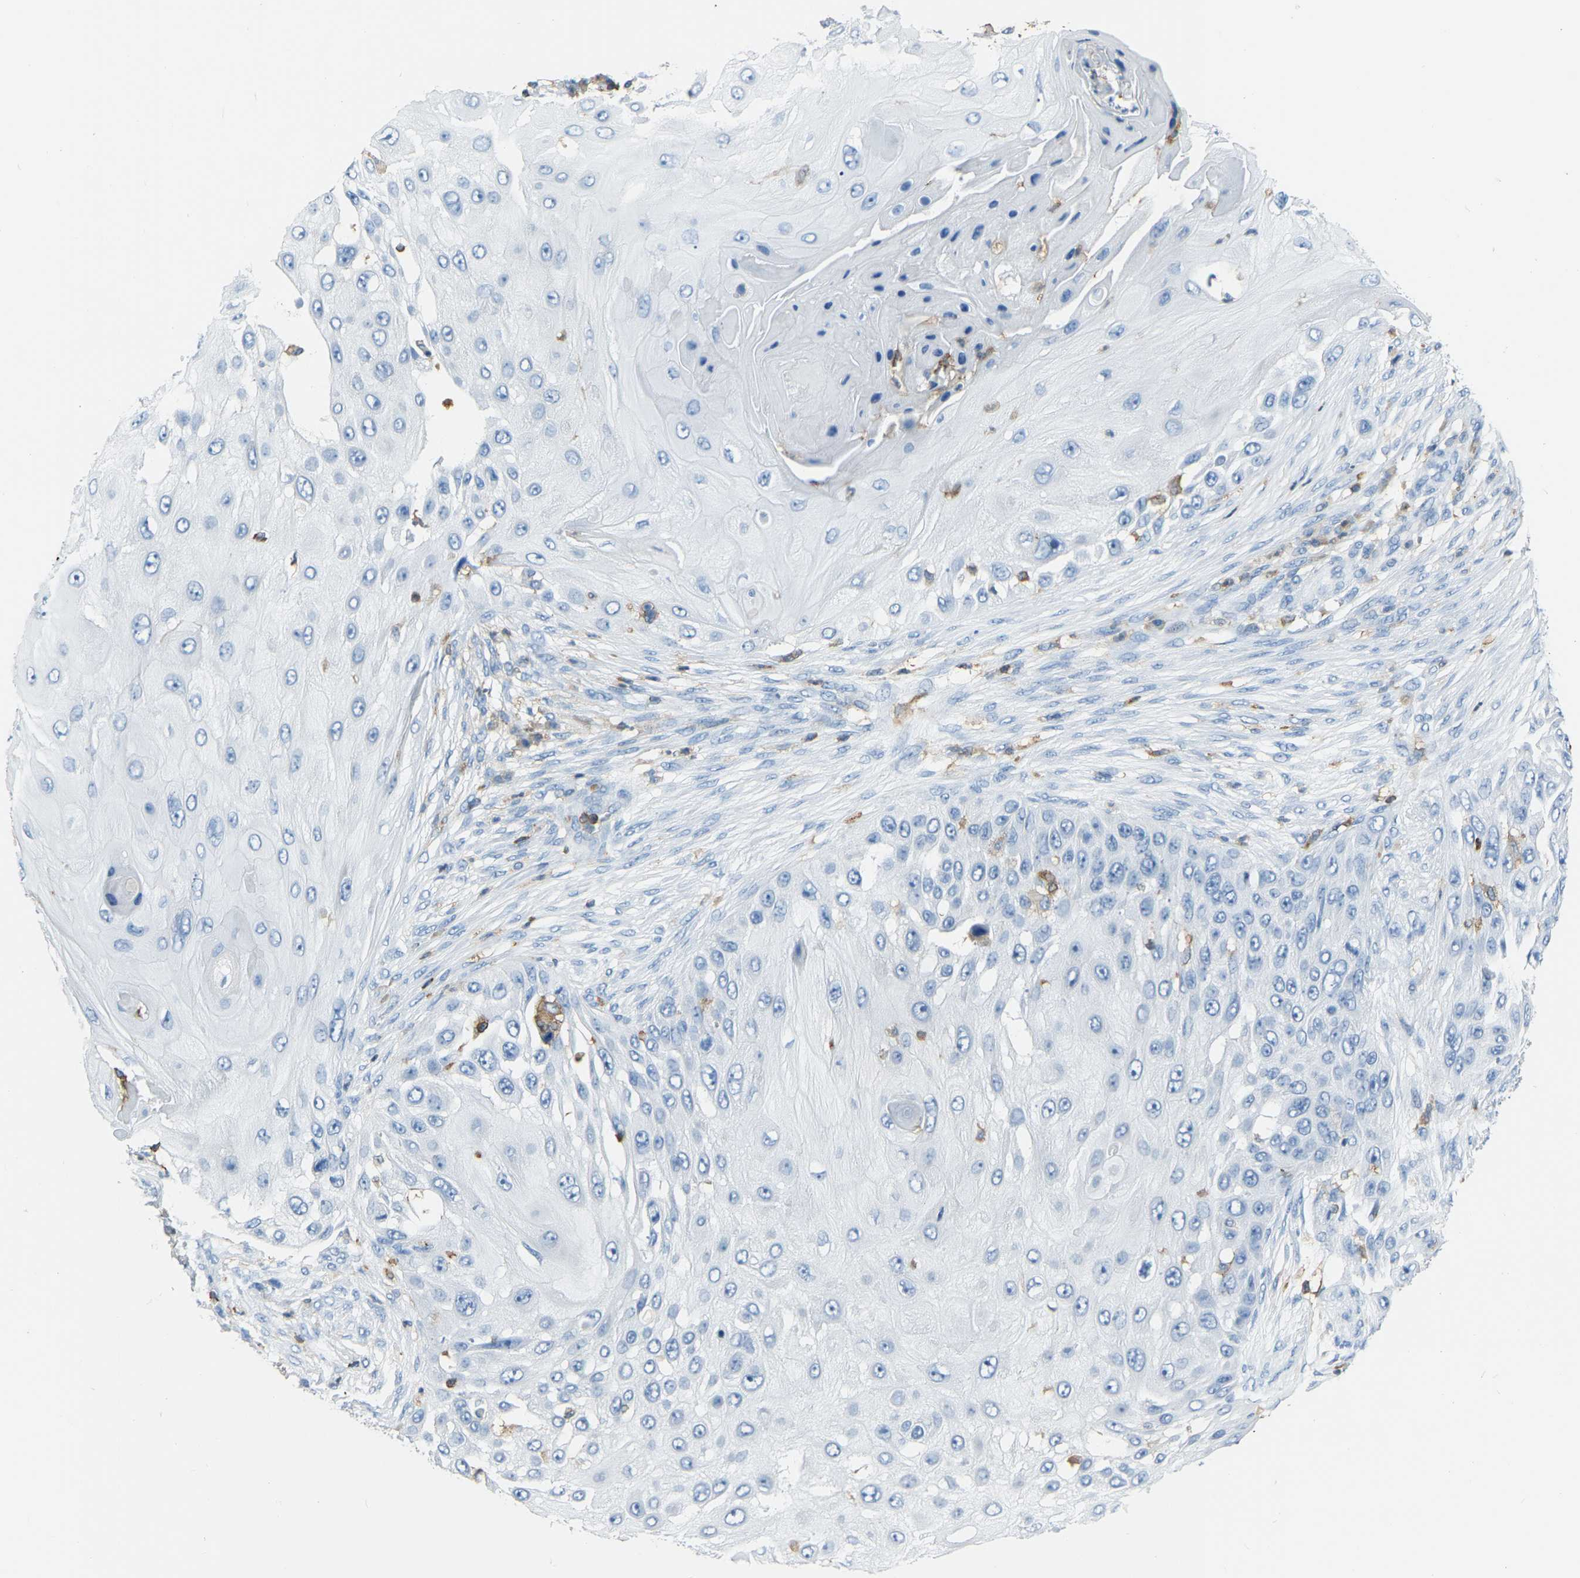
{"staining": {"intensity": "negative", "quantity": "none", "location": "none"}, "tissue": "skin cancer", "cell_type": "Tumor cells", "image_type": "cancer", "snomed": [{"axis": "morphology", "description": "Squamous cell carcinoma, NOS"}, {"axis": "topography", "description": "Skin"}], "caption": "DAB immunohistochemical staining of human skin squamous cell carcinoma exhibits no significant expression in tumor cells.", "gene": "ARHGAP45", "patient": {"sex": "female", "age": 44}}